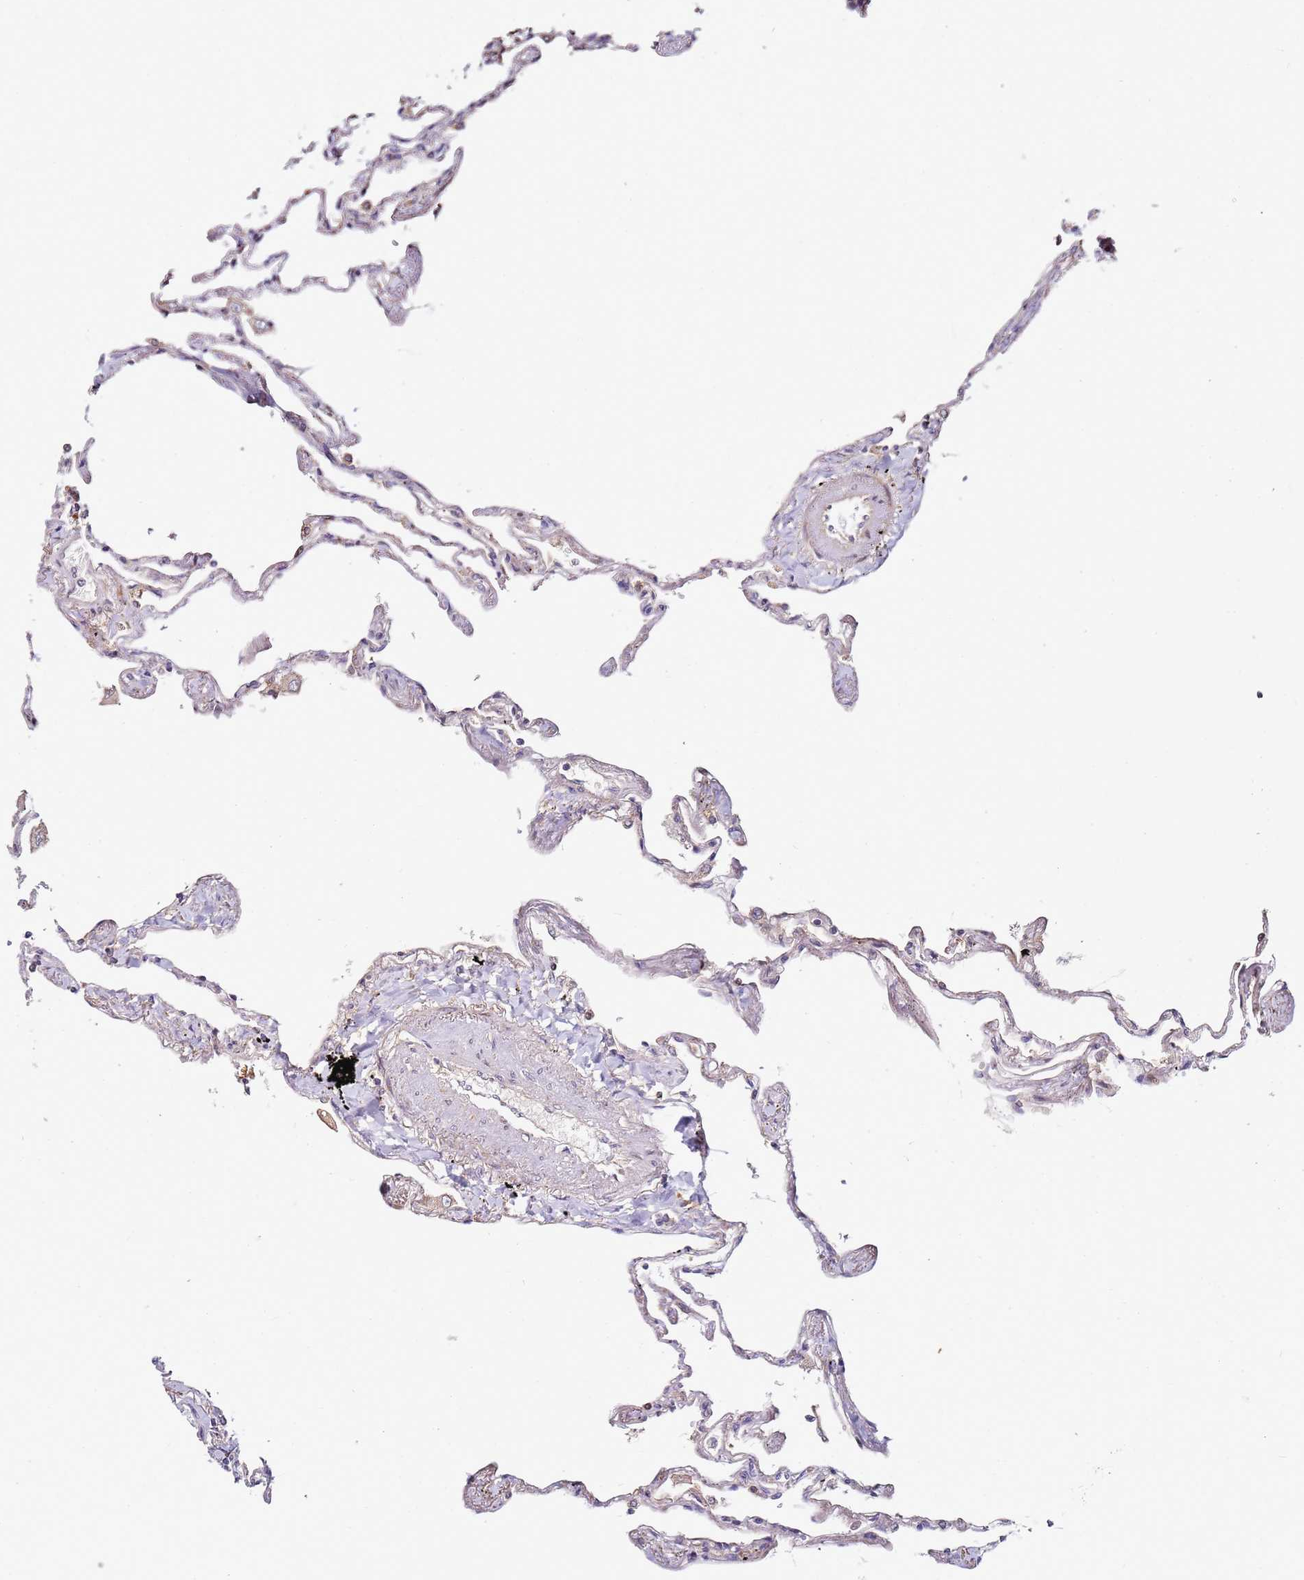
{"staining": {"intensity": "negative", "quantity": "none", "location": "none"}, "tissue": "lung", "cell_type": "Alveolar cells", "image_type": "normal", "snomed": [{"axis": "morphology", "description": "Normal tissue, NOS"}, {"axis": "topography", "description": "Lung"}], "caption": "There is no significant staining in alveolar cells of lung.", "gene": "RPS3A", "patient": {"sex": "female", "age": 67}}